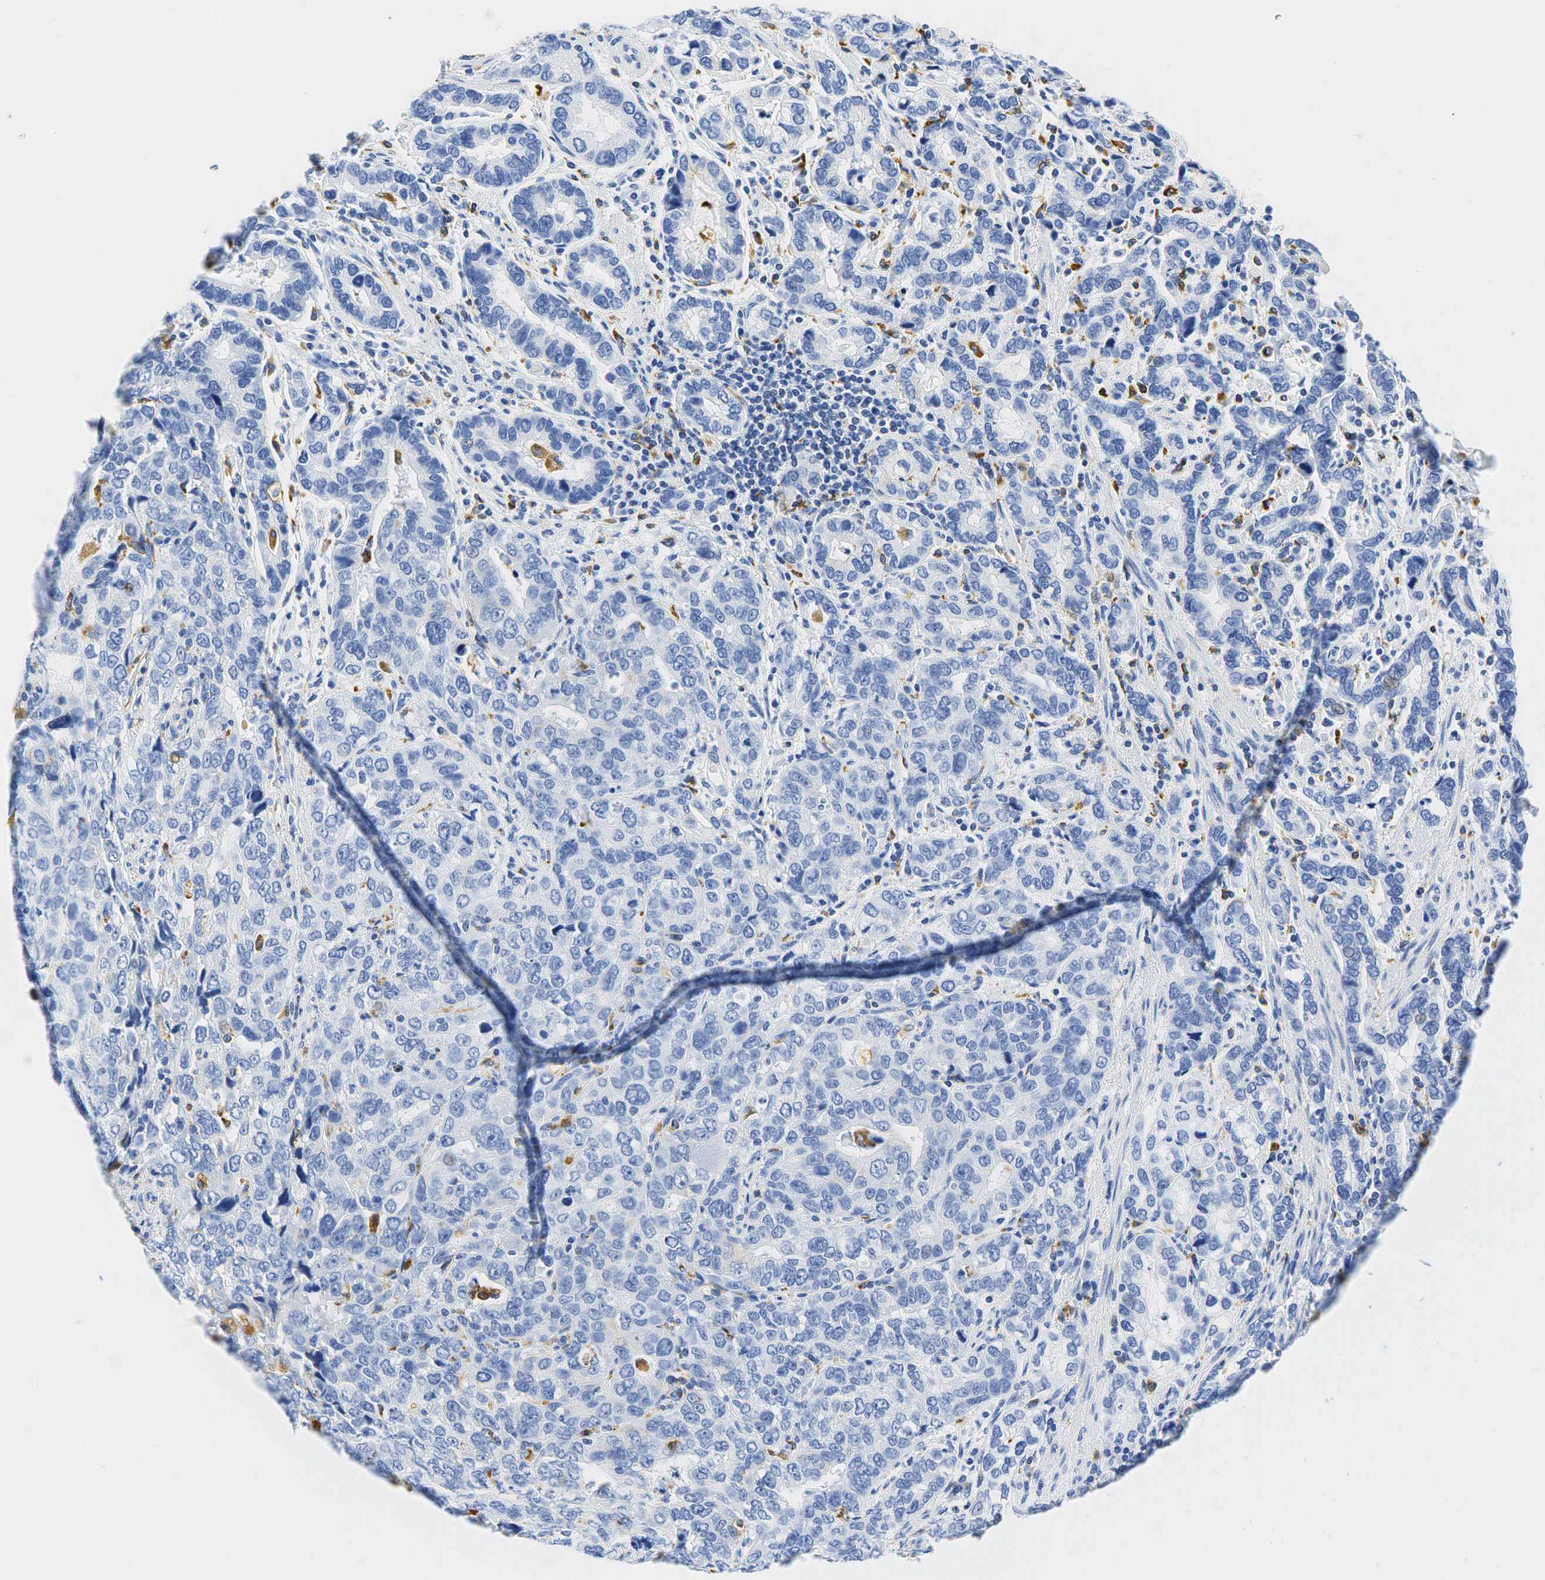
{"staining": {"intensity": "negative", "quantity": "none", "location": "none"}, "tissue": "stomach cancer", "cell_type": "Tumor cells", "image_type": "cancer", "snomed": [{"axis": "morphology", "description": "Adenocarcinoma, NOS"}, {"axis": "topography", "description": "Stomach, upper"}], "caption": "There is no significant expression in tumor cells of stomach cancer (adenocarcinoma).", "gene": "CD68", "patient": {"sex": "male", "age": 76}}